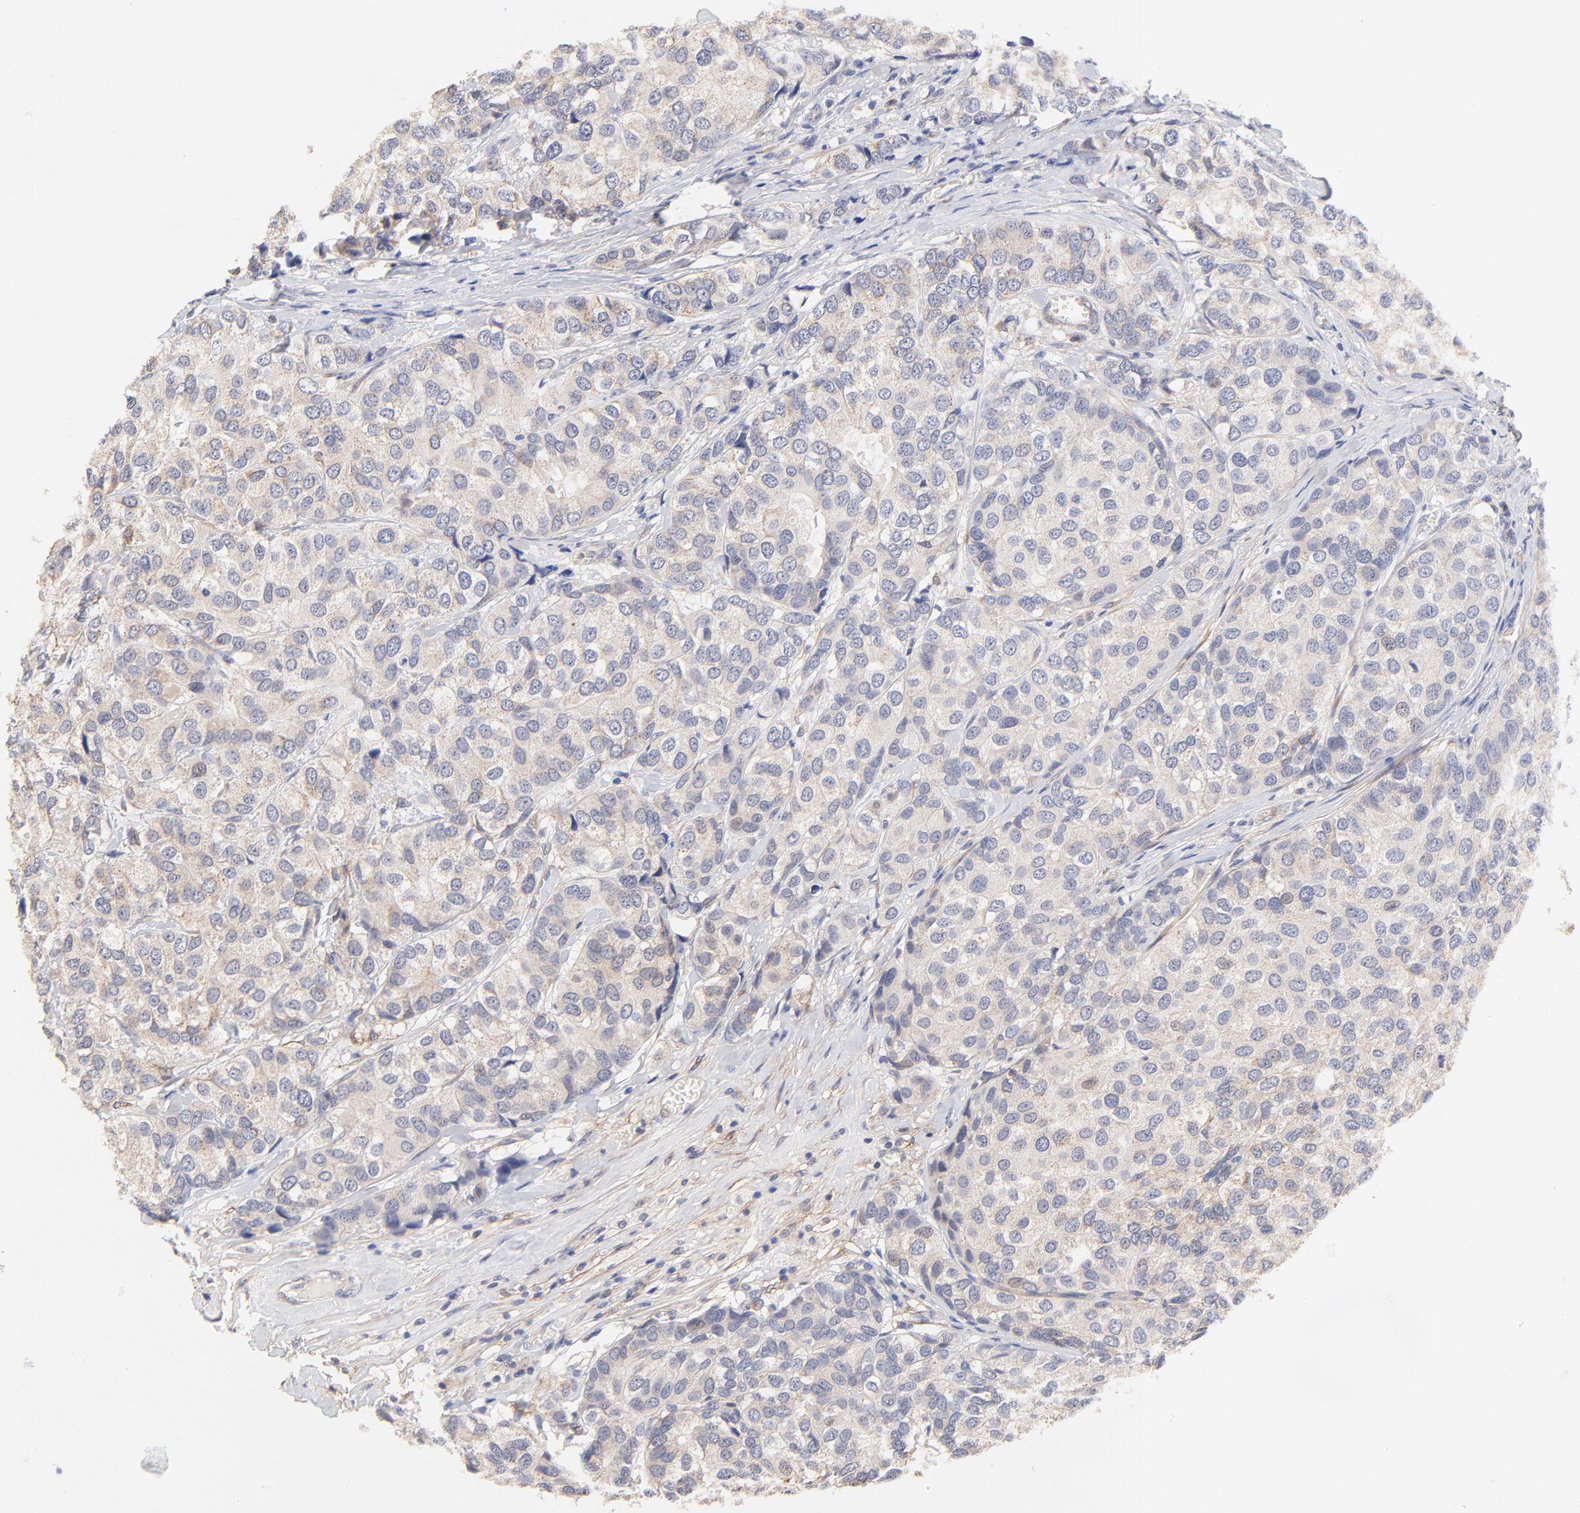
{"staining": {"intensity": "weak", "quantity": ">75%", "location": "cytoplasmic/membranous"}, "tissue": "breast cancer", "cell_type": "Tumor cells", "image_type": "cancer", "snomed": [{"axis": "morphology", "description": "Duct carcinoma"}, {"axis": "topography", "description": "Breast"}], "caption": "Infiltrating ductal carcinoma (breast) was stained to show a protein in brown. There is low levels of weak cytoplasmic/membranous staining in approximately >75% of tumor cells.", "gene": "PTK7", "patient": {"sex": "female", "age": 68}}